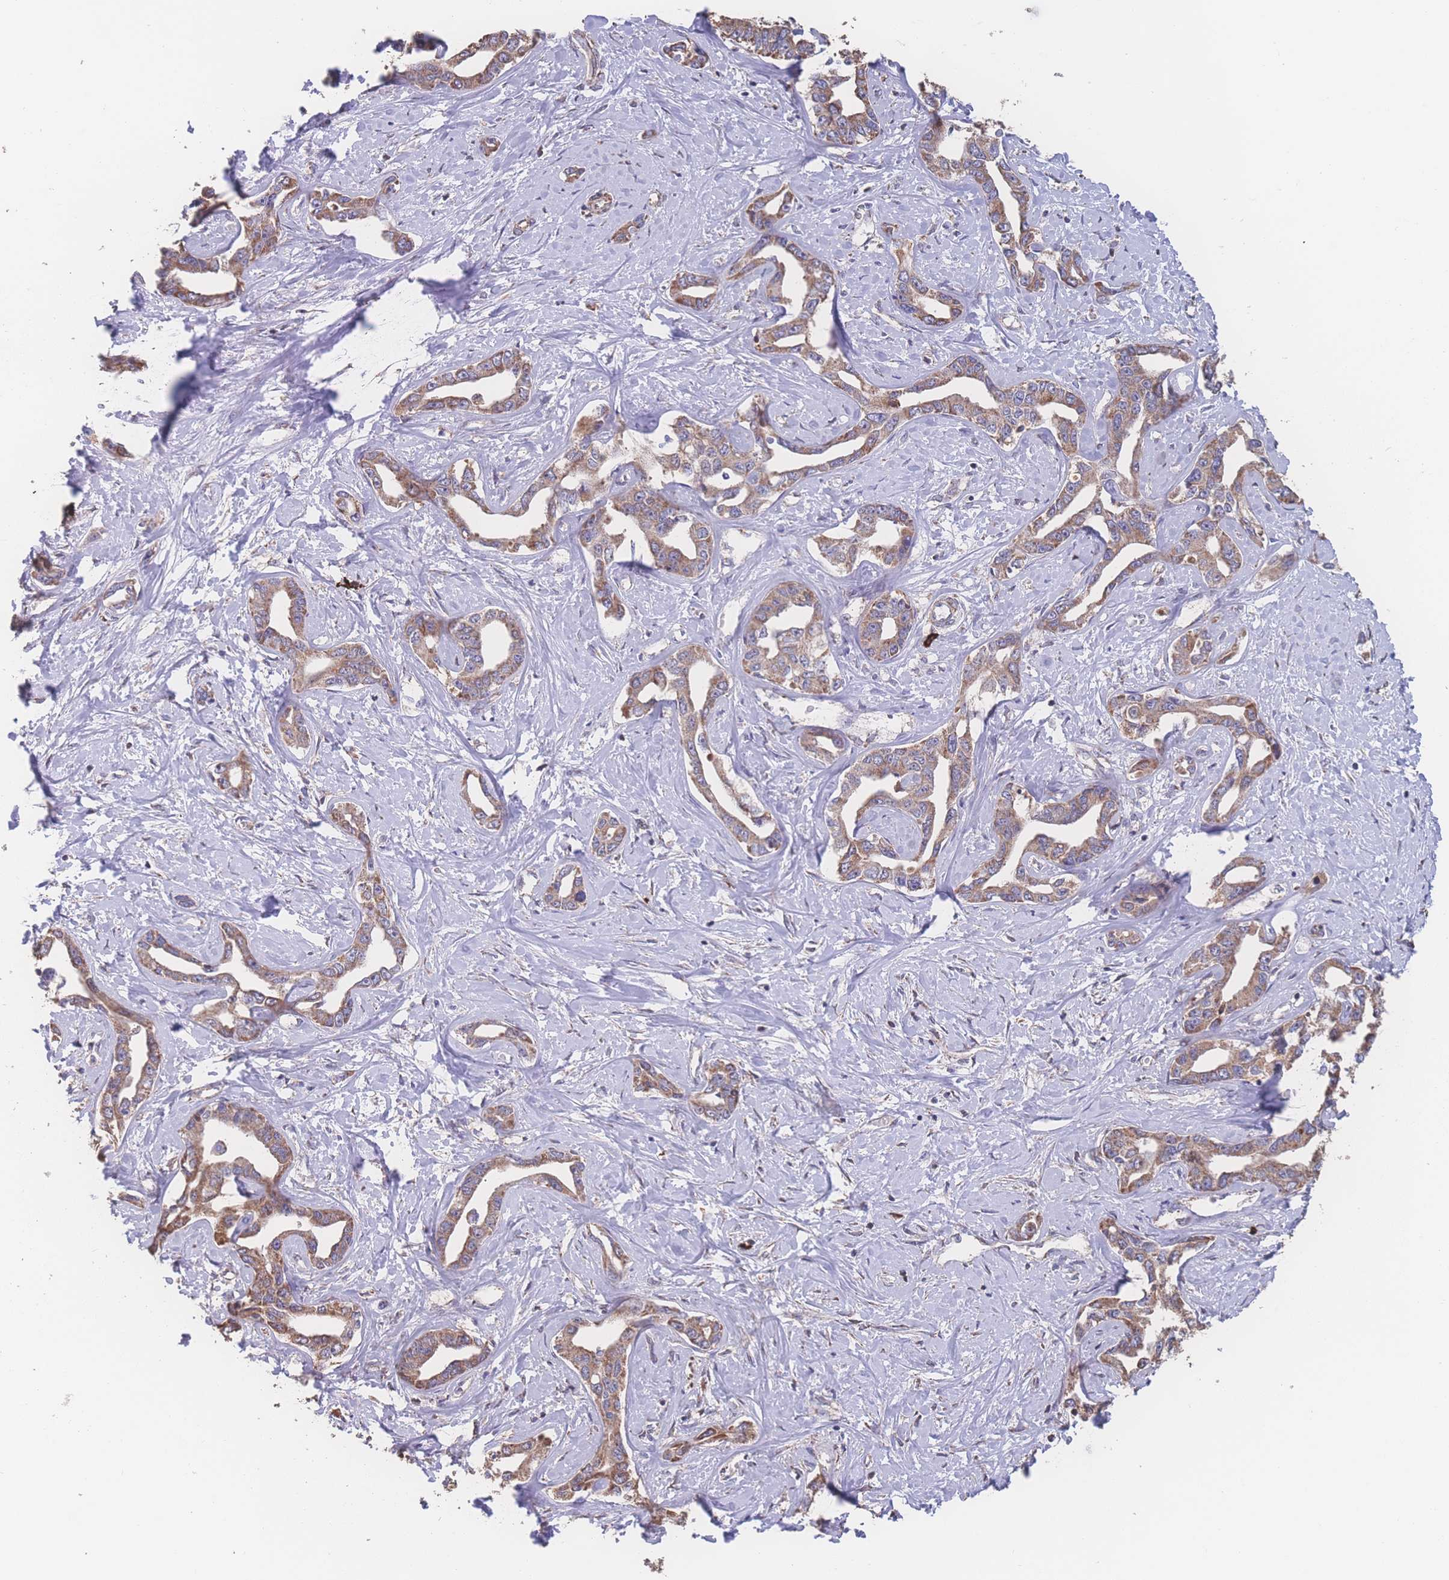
{"staining": {"intensity": "moderate", "quantity": ">75%", "location": "cytoplasmic/membranous"}, "tissue": "liver cancer", "cell_type": "Tumor cells", "image_type": "cancer", "snomed": [{"axis": "morphology", "description": "Cholangiocarcinoma"}, {"axis": "topography", "description": "Liver"}], "caption": "Immunohistochemistry (IHC) micrograph of neoplastic tissue: human cholangiocarcinoma (liver) stained using immunohistochemistry (IHC) reveals medium levels of moderate protein expression localized specifically in the cytoplasmic/membranous of tumor cells, appearing as a cytoplasmic/membranous brown color.", "gene": "SGSM3", "patient": {"sex": "male", "age": 59}}